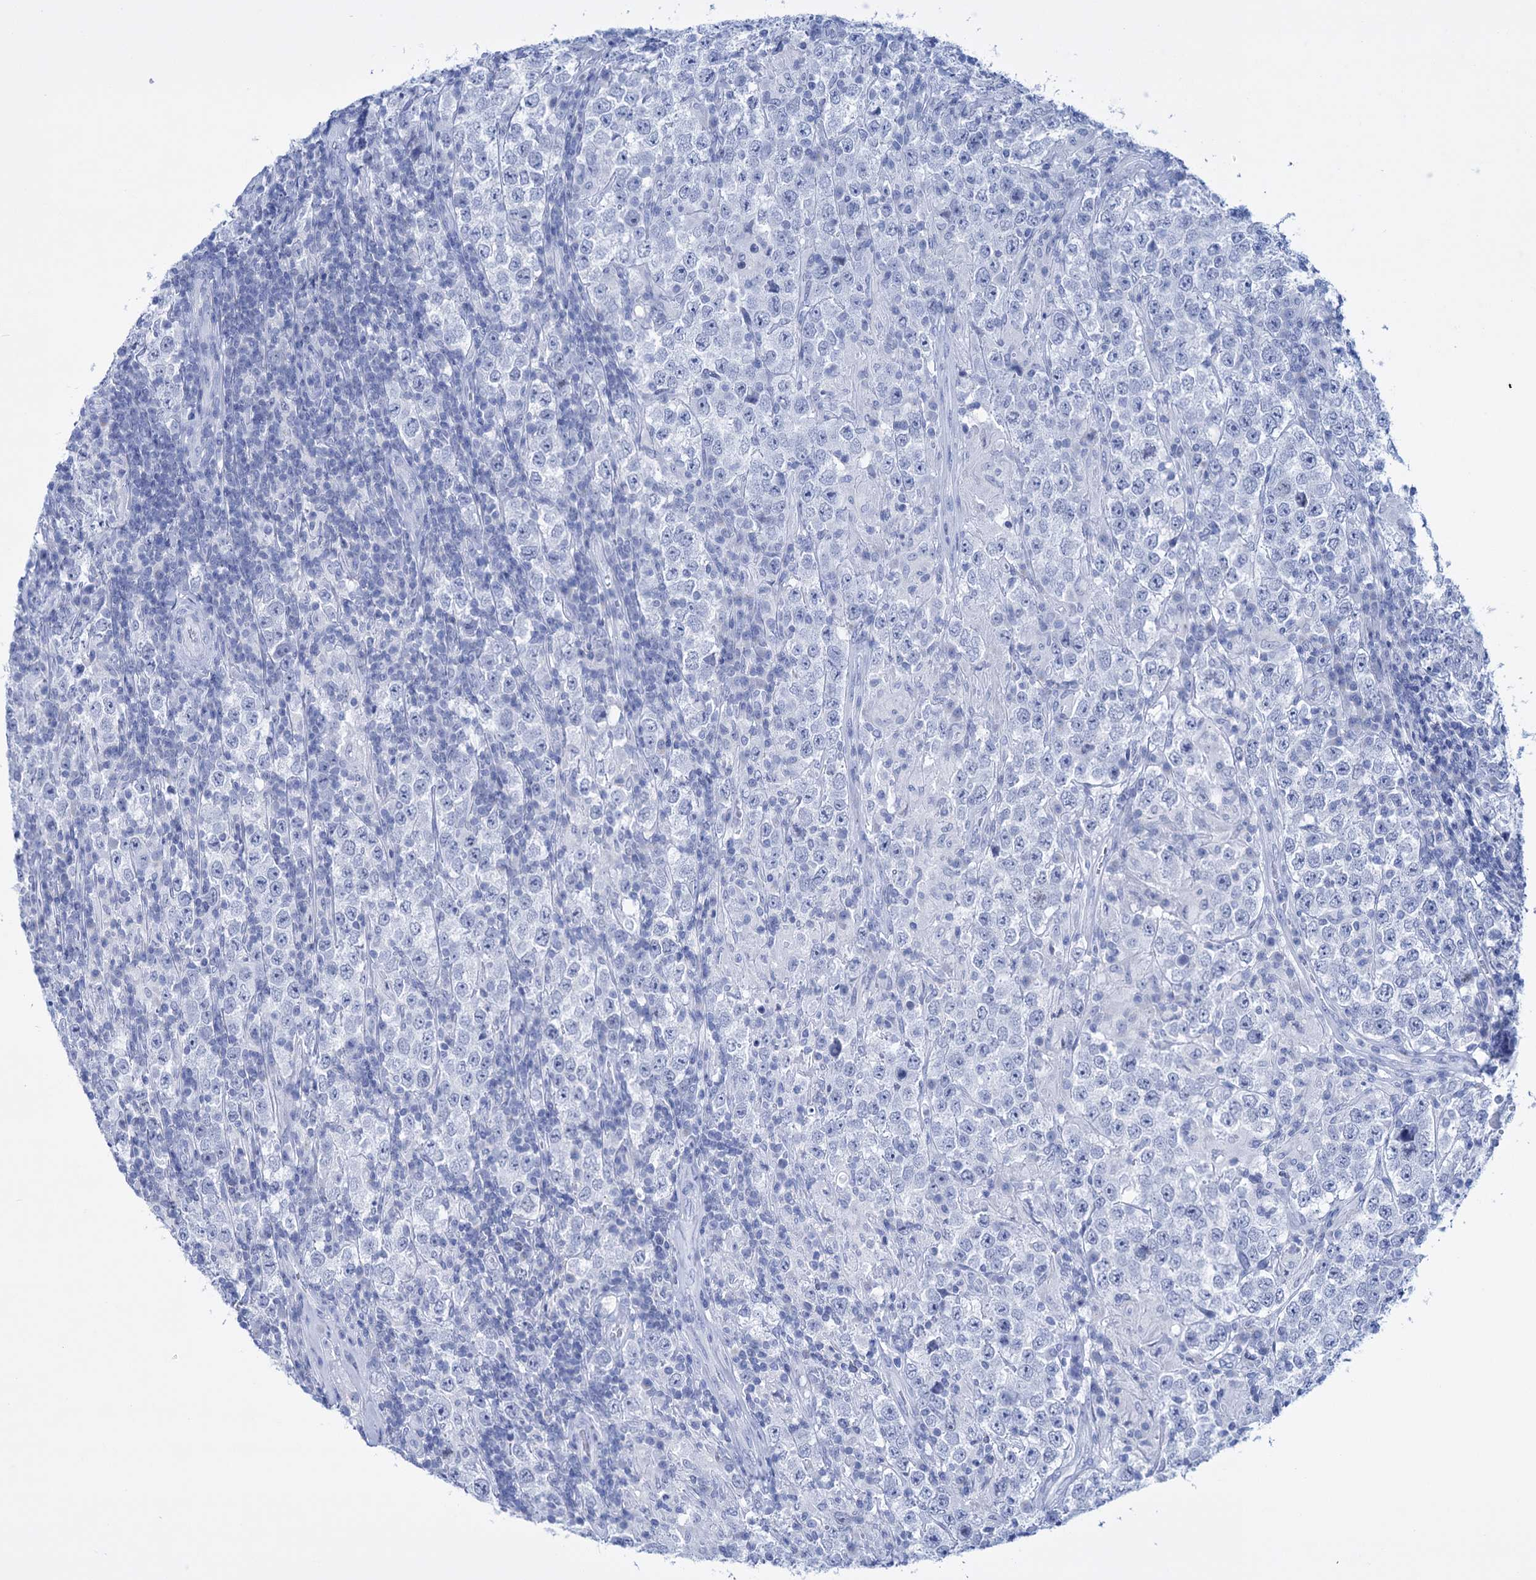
{"staining": {"intensity": "negative", "quantity": "none", "location": "none"}, "tissue": "testis cancer", "cell_type": "Tumor cells", "image_type": "cancer", "snomed": [{"axis": "morphology", "description": "Normal tissue, NOS"}, {"axis": "morphology", "description": "Urothelial carcinoma, High grade"}, {"axis": "morphology", "description": "Seminoma, NOS"}, {"axis": "morphology", "description": "Carcinoma, Embryonal, NOS"}, {"axis": "topography", "description": "Urinary bladder"}, {"axis": "topography", "description": "Testis"}], "caption": "High power microscopy photomicrograph of an immunohistochemistry micrograph of testis cancer, revealing no significant staining in tumor cells.", "gene": "FBXW12", "patient": {"sex": "male", "age": 41}}